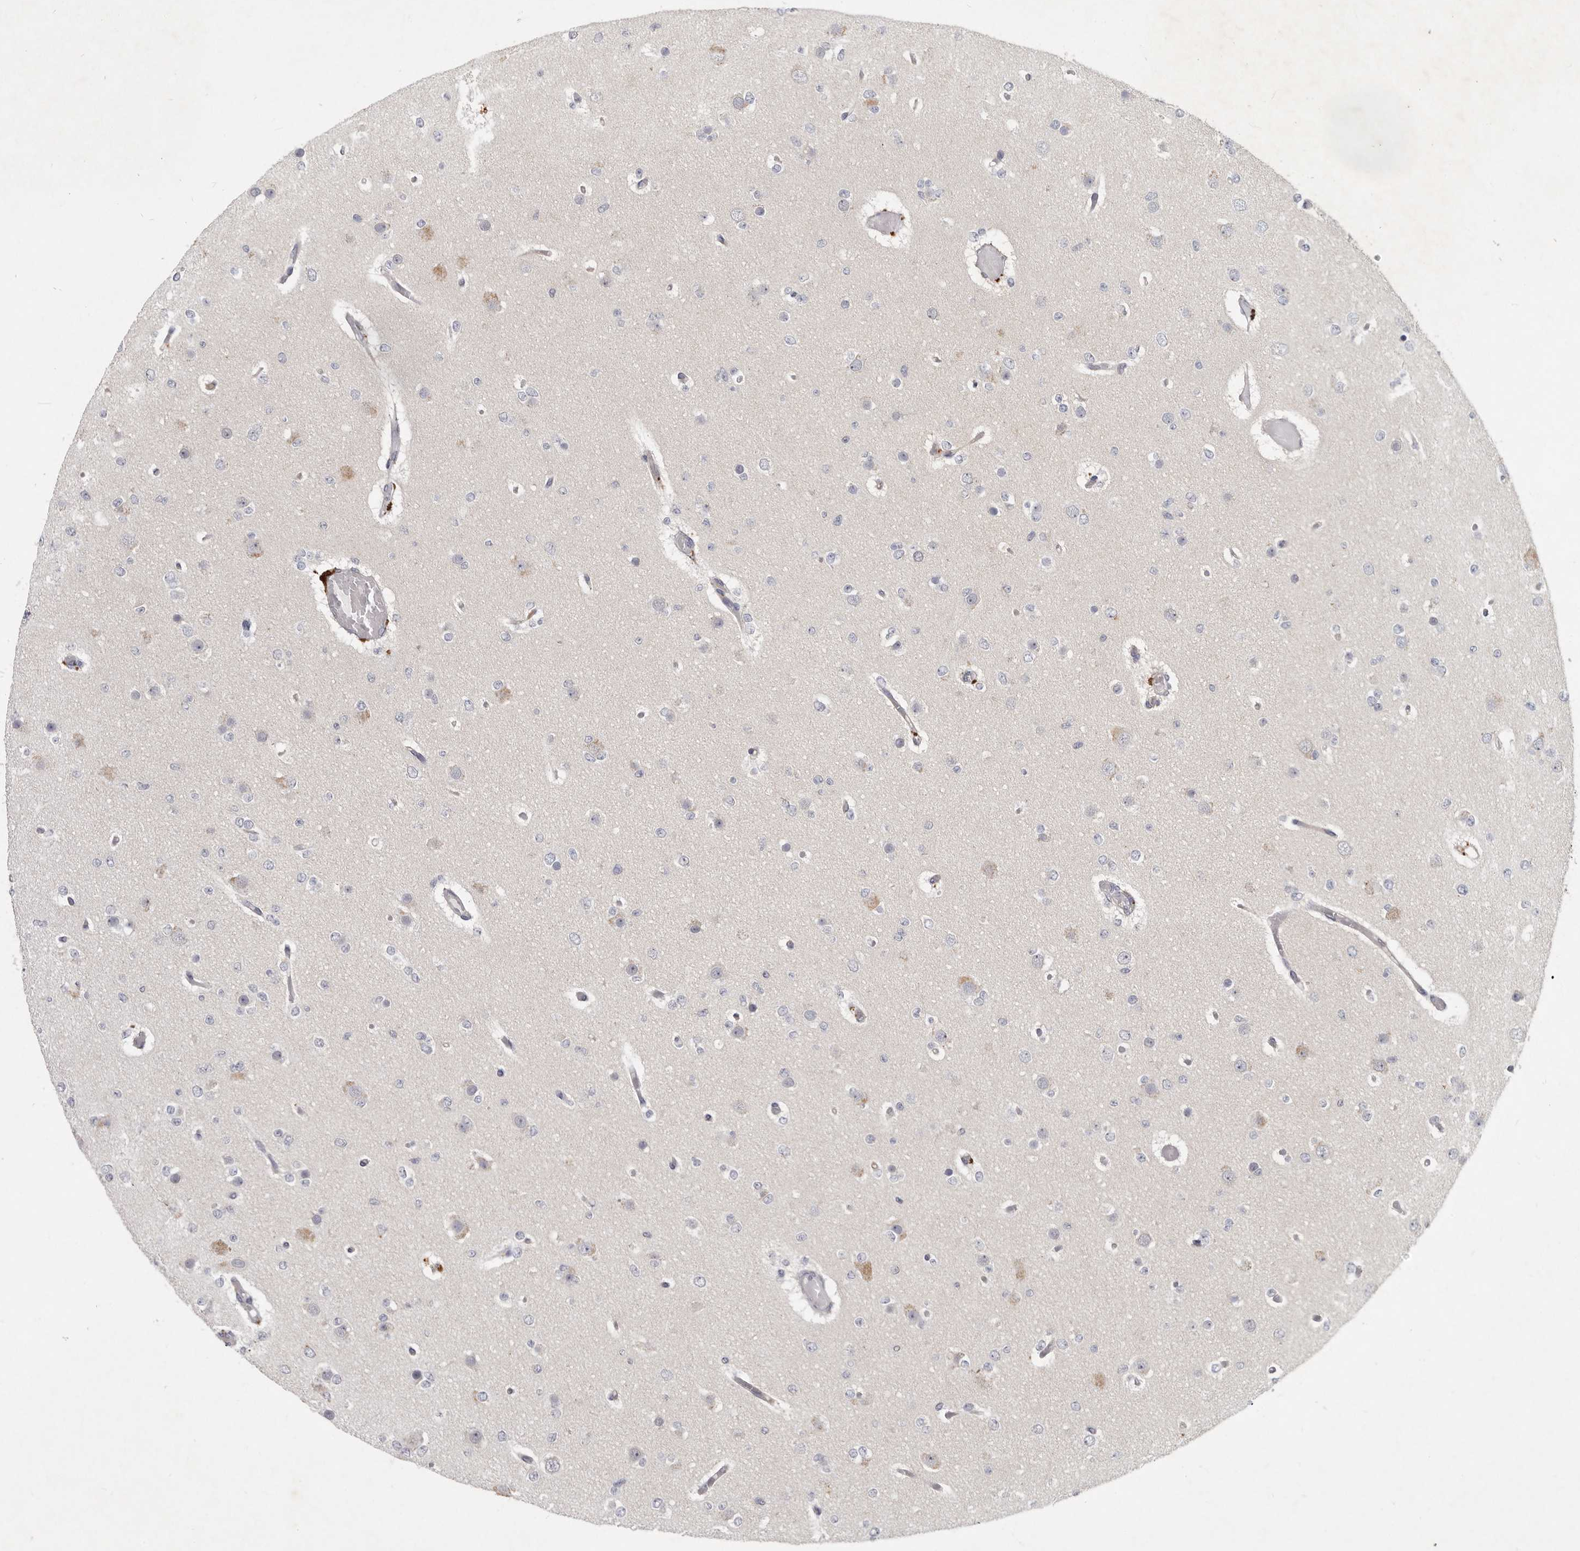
{"staining": {"intensity": "negative", "quantity": "none", "location": "none"}, "tissue": "glioma", "cell_type": "Tumor cells", "image_type": "cancer", "snomed": [{"axis": "morphology", "description": "Glioma, malignant, Low grade"}, {"axis": "topography", "description": "Brain"}], "caption": "This micrograph is of malignant glioma (low-grade) stained with immunohistochemistry to label a protein in brown with the nuclei are counter-stained blue. There is no expression in tumor cells. (Brightfield microscopy of DAB immunohistochemistry at high magnification).", "gene": "SLC22A1", "patient": {"sex": "female", "age": 22}}